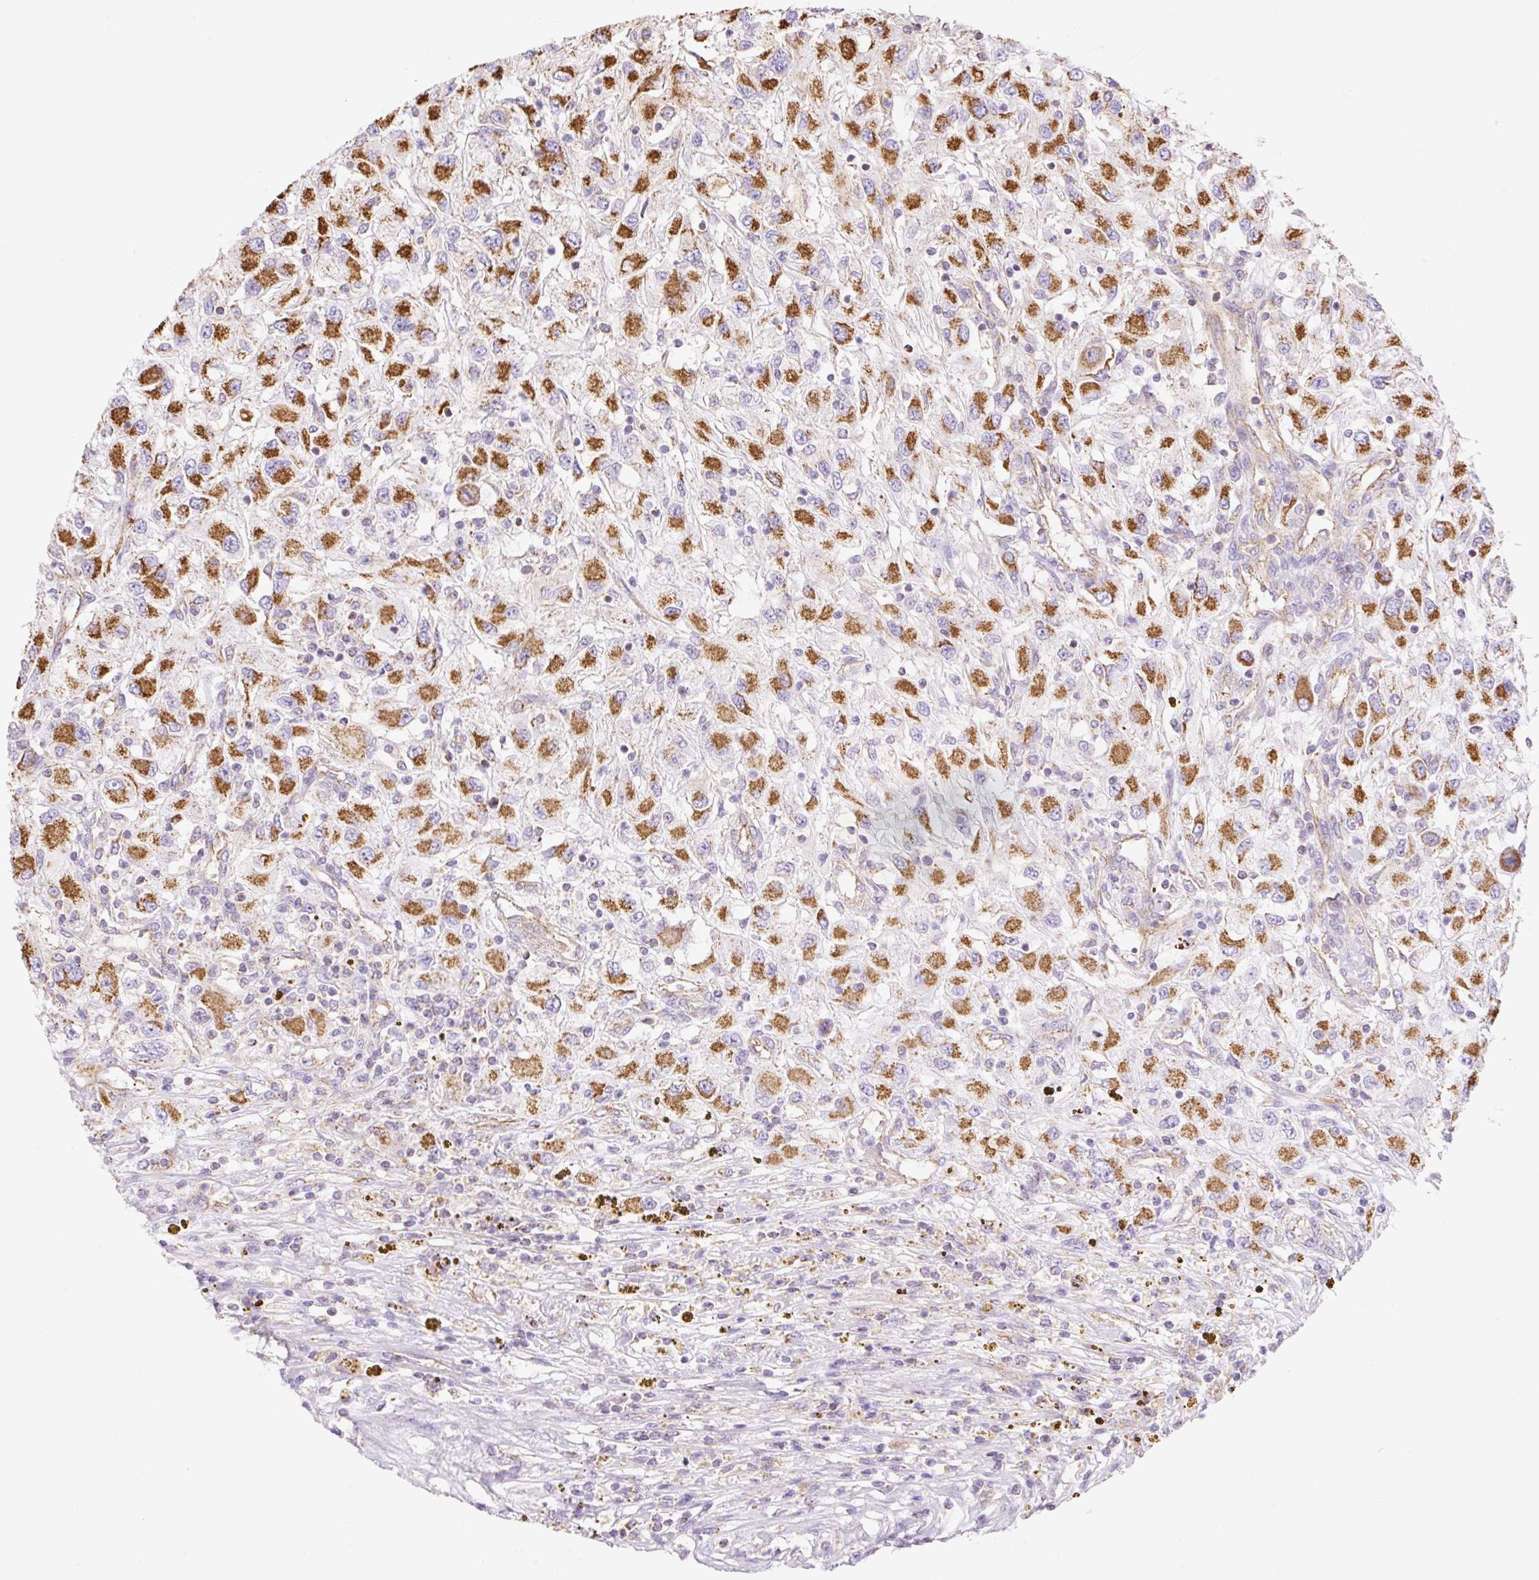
{"staining": {"intensity": "strong", "quantity": ">75%", "location": "cytoplasmic/membranous"}, "tissue": "renal cancer", "cell_type": "Tumor cells", "image_type": "cancer", "snomed": [{"axis": "morphology", "description": "Adenocarcinoma, NOS"}, {"axis": "topography", "description": "Kidney"}], "caption": "Strong cytoplasmic/membranous staining for a protein is appreciated in approximately >75% of tumor cells of adenocarcinoma (renal) using immunohistochemistry (IHC).", "gene": "ESAM", "patient": {"sex": "female", "age": 67}}